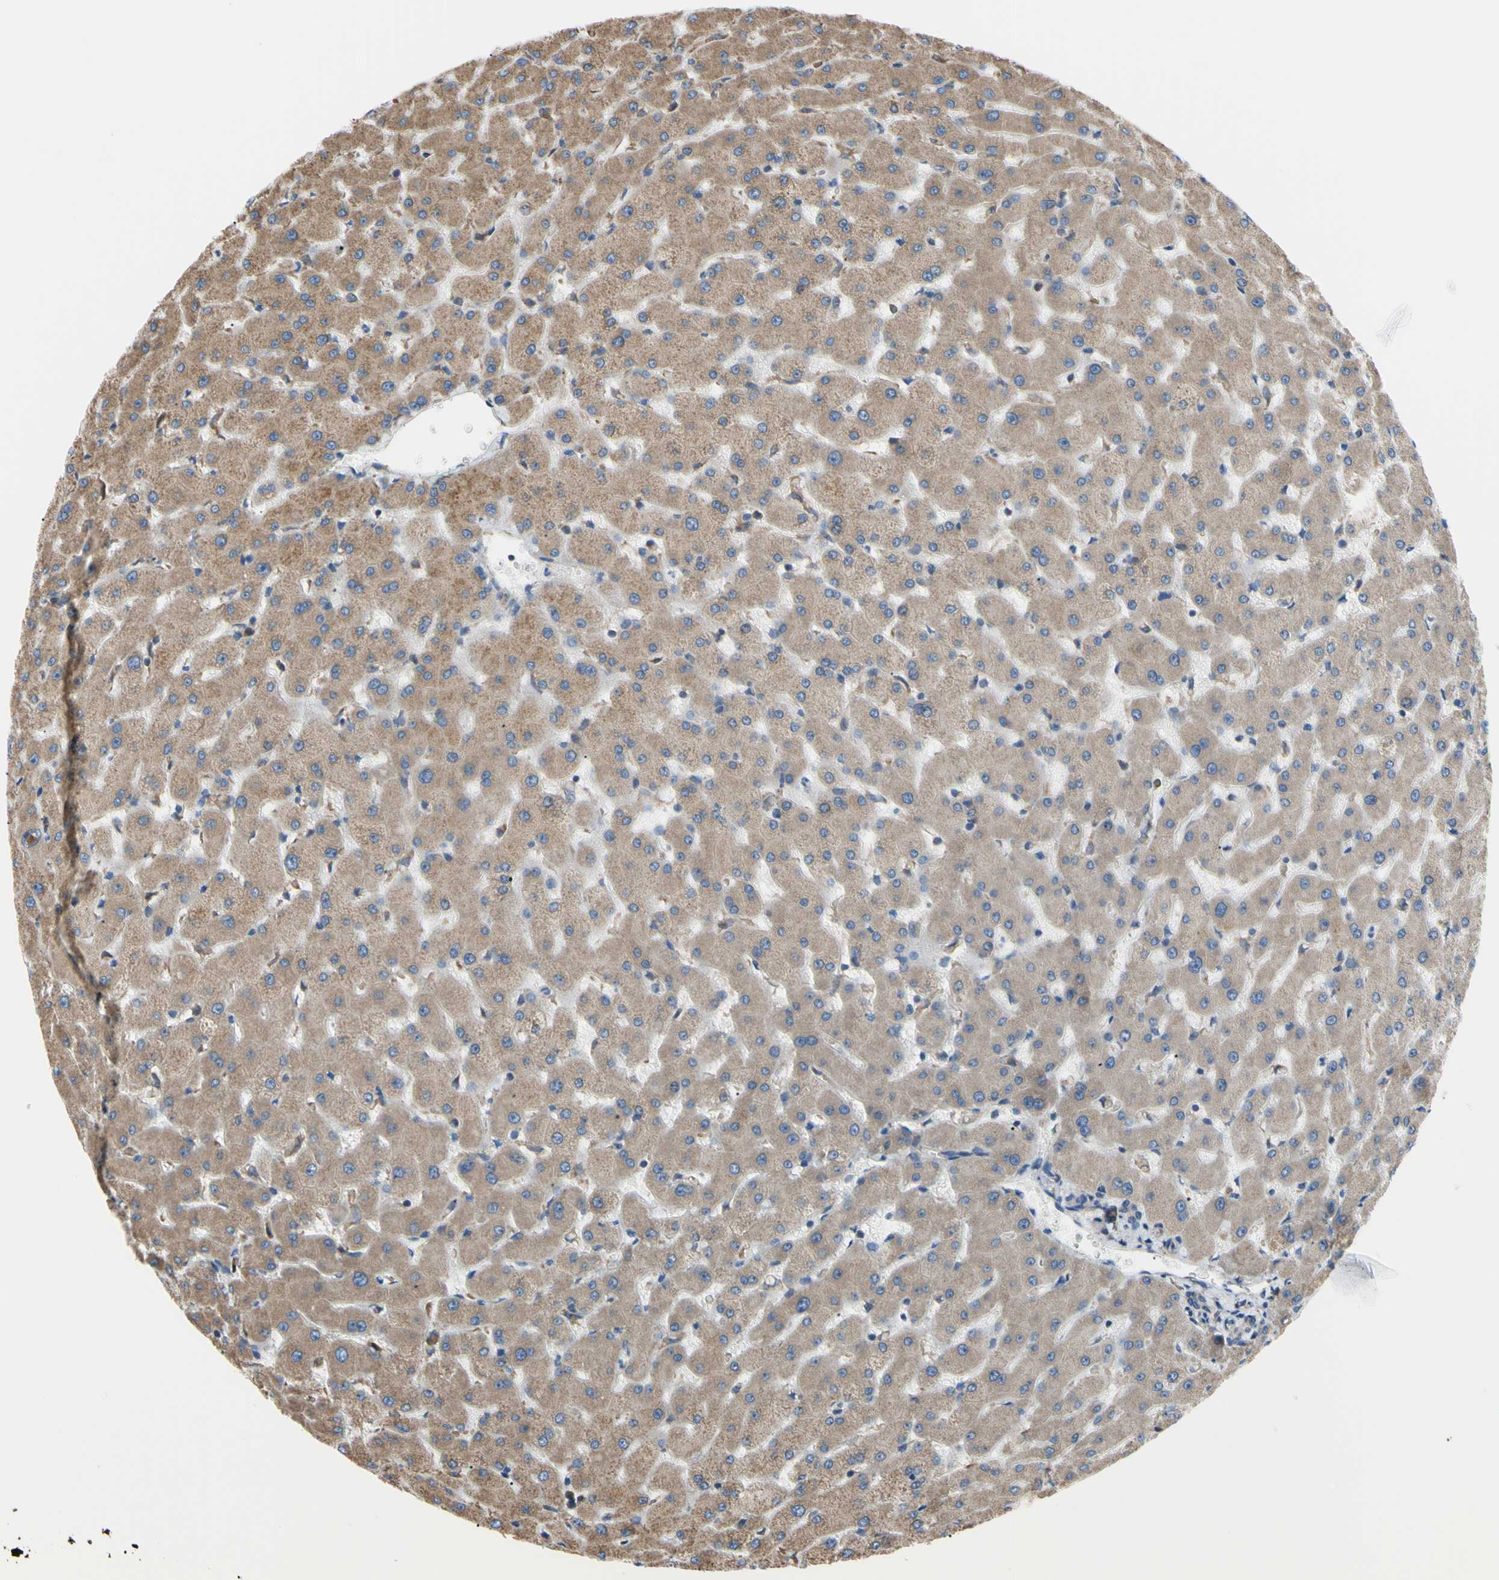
{"staining": {"intensity": "weak", "quantity": ">75%", "location": "cytoplasmic/membranous"}, "tissue": "liver", "cell_type": "Cholangiocytes", "image_type": "normal", "snomed": [{"axis": "morphology", "description": "Normal tissue, NOS"}, {"axis": "topography", "description": "Liver"}], "caption": "This histopathology image exhibits normal liver stained with IHC to label a protein in brown. The cytoplasmic/membranous of cholangiocytes show weak positivity for the protein. Nuclei are counter-stained blue.", "gene": "BMF", "patient": {"sex": "female", "age": 63}}